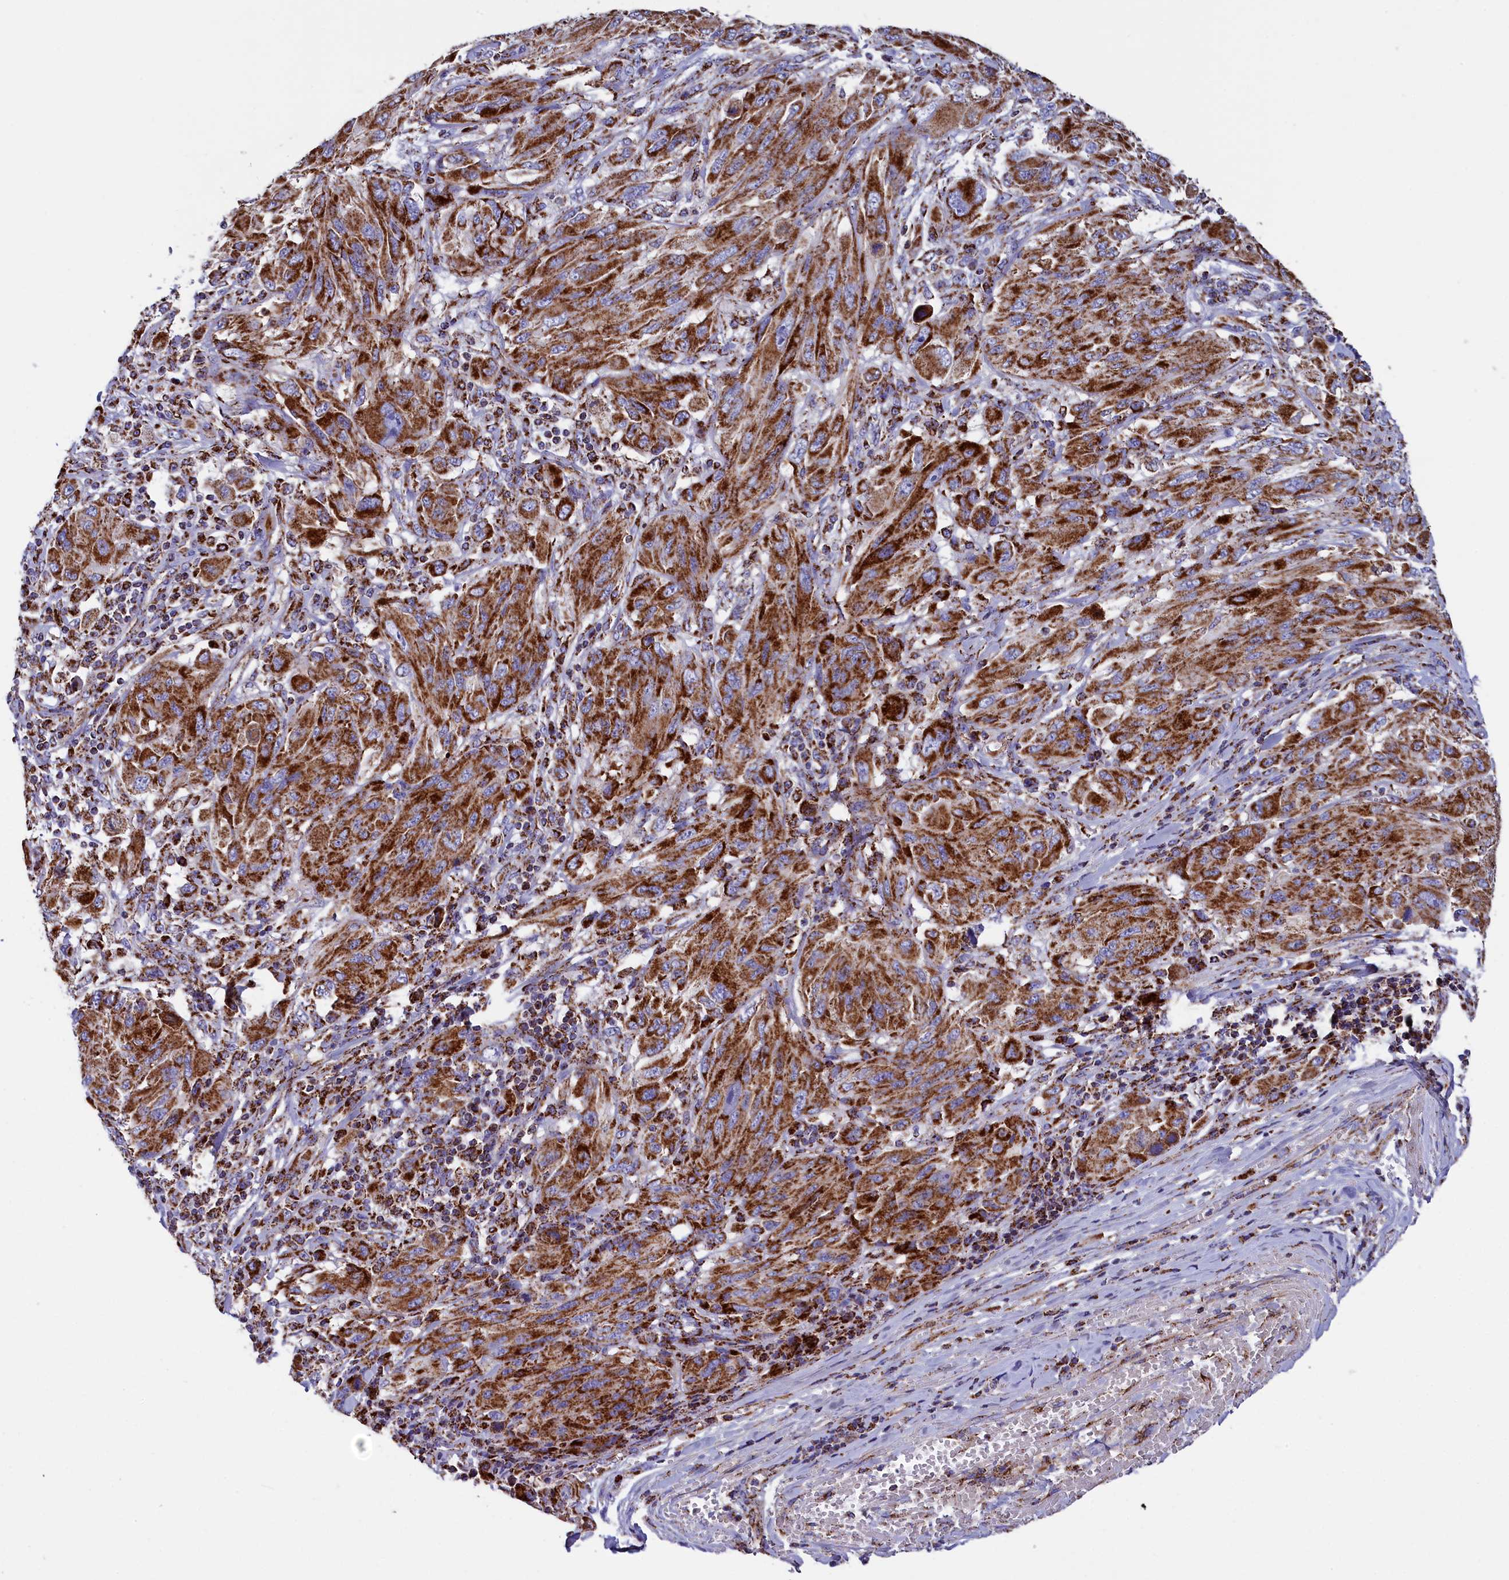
{"staining": {"intensity": "strong", "quantity": ">75%", "location": "cytoplasmic/membranous"}, "tissue": "melanoma", "cell_type": "Tumor cells", "image_type": "cancer", "snomed": [{"axis": "morphology", "description": "Malignant melanoma, NOS"}, {"axis": "topography", "description": "Skin"}], "caption": "The histopathology image exhibits staining of malignant melanoma, revealing strong cytoplasmic/membranous protein positivity (brown color) within tumor cells. (IHC, brightfield microscopy, high magnification).", "gene": "SLC39A3", "patient": {"sex": "female", "age": 91}}